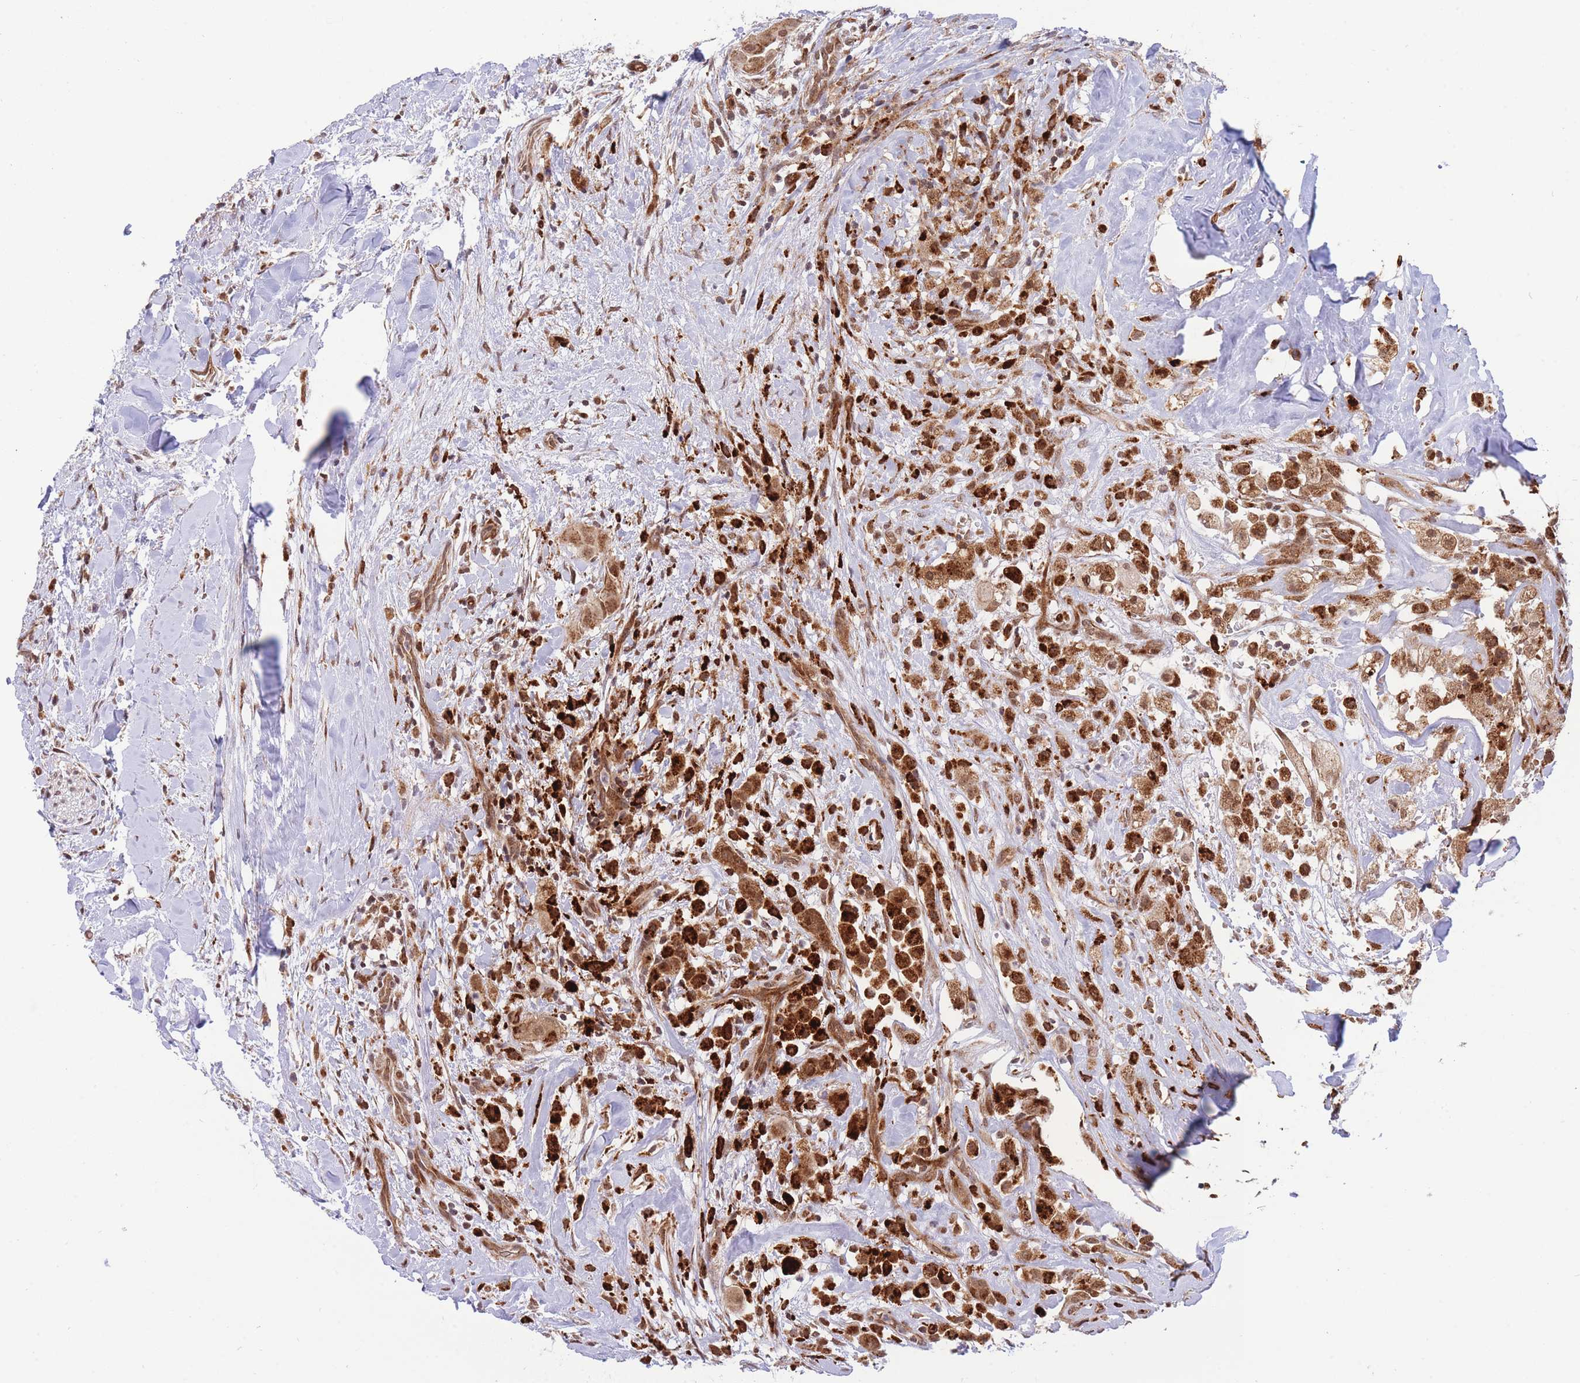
{"staining": {"intensity": "strong", "quantity": ">75%", "location": "cytoplasmic/membranous,nuclear"}, "tissue": "thyroid cancer", "cell_type": "Tumor cells", "image_type": "cancer", "snomed": [{"axis": "morphology", "description": "Normal tissue, NOS"}, {"axis": "morphology", "description": "Papillary adenocarcinoma, NOS"}, {"axis": "topography", "description": "Thyroid gland"}], "caption": "Immunohistochemical staining of human thyroid cancer shows strong cytoplasmic/membranous and nuclear protein positivity in about >75% of tumor cells.", "gene": "BOD1L1", "patient": {"sex": "female", "age": 59}}